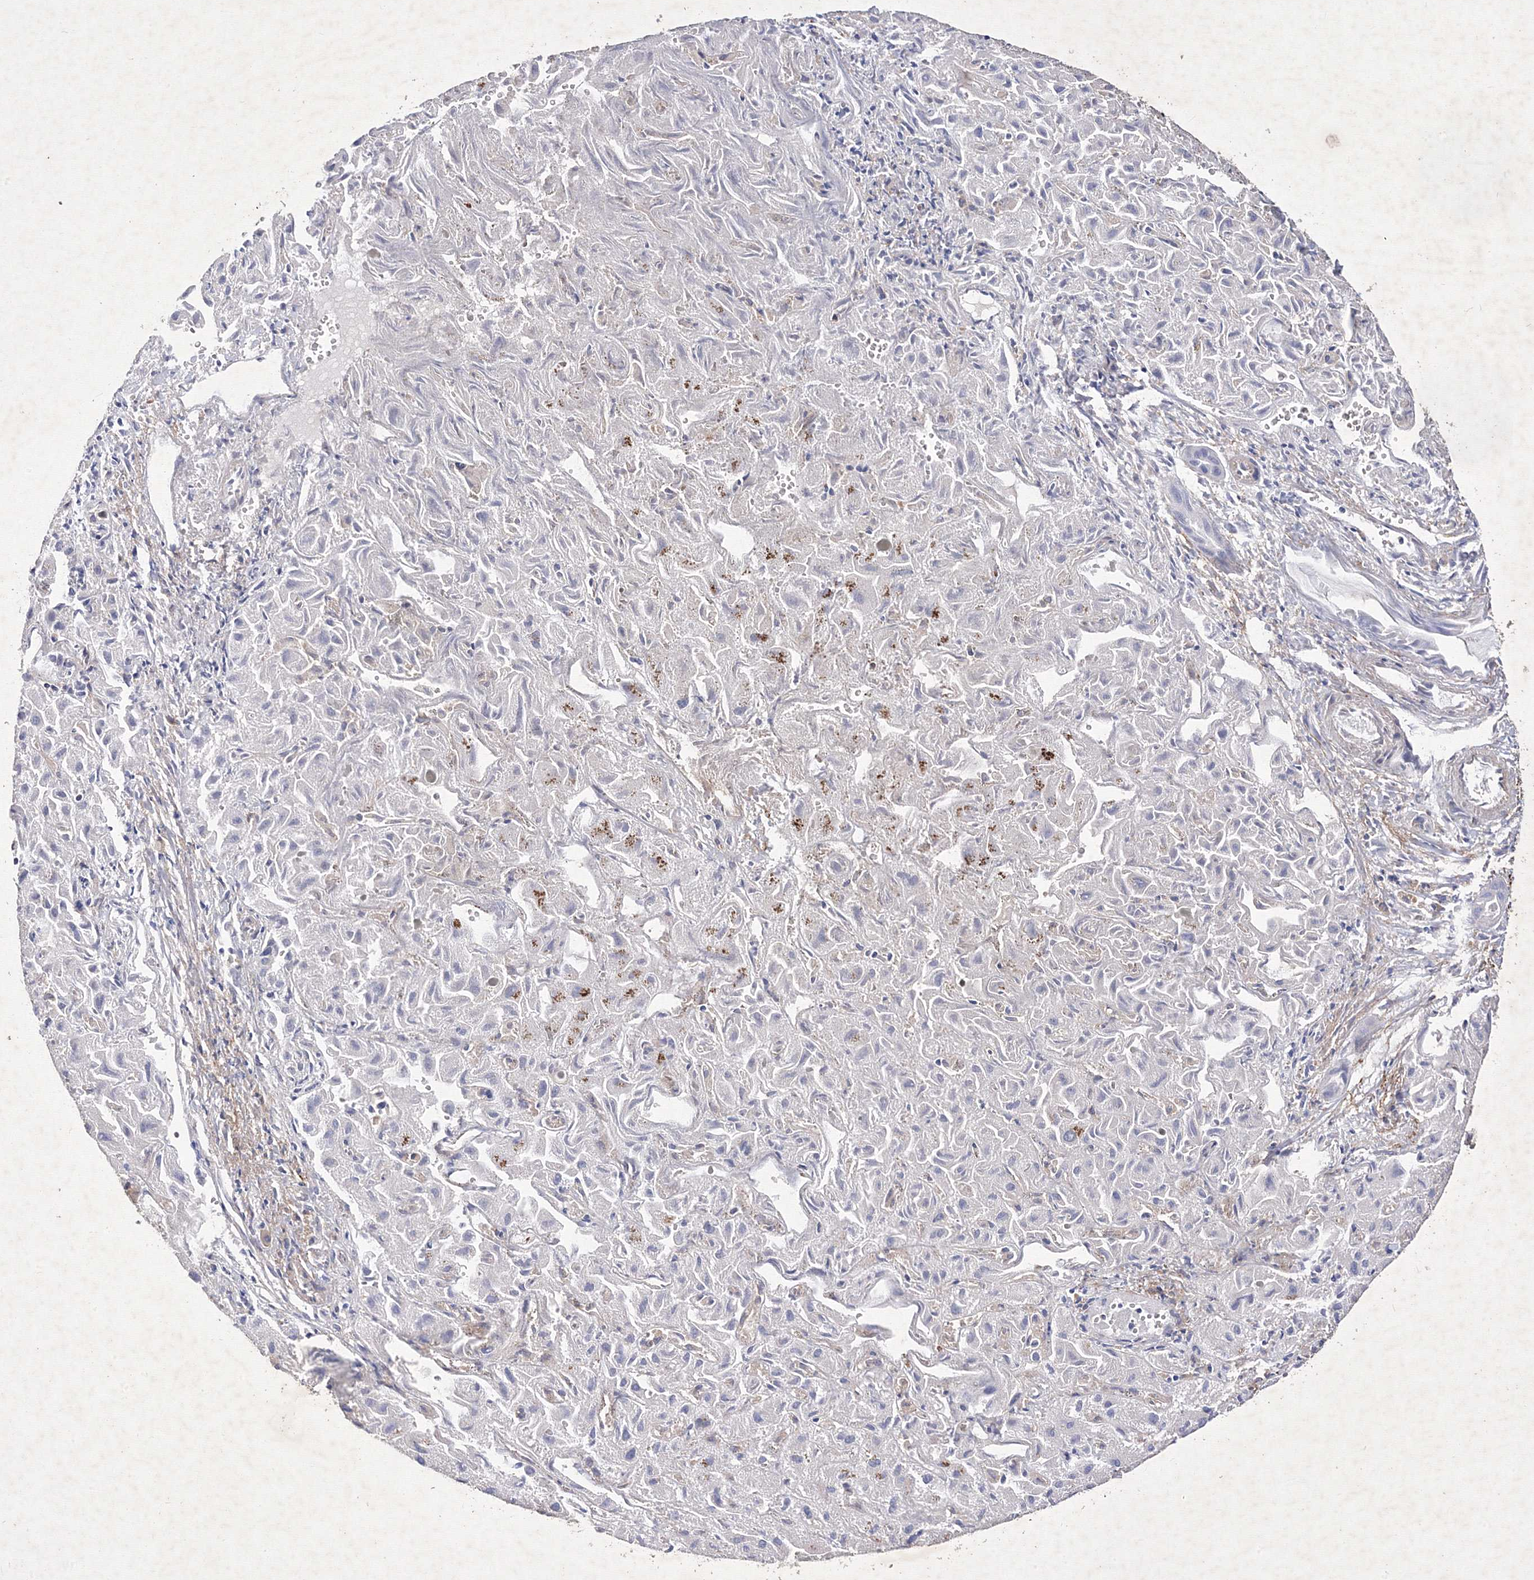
{"staining": {"intensity": "negative", "quantity": "none", "location": "none"}, "tissue": "liver cancer", "cell_type": "Tumor cells", "image_type": "cancer", "snomed": [{"axis": "morphology", "description": "Cholangiocarcinoma"}, {"axis": "topography", "description": "Liver"}], "caption": "Immunohistochemistry image of neoplastic tissue: human liver cancer (cholangiocarcinoma) stained with DAB (3,3'-diaminobenzidine) exhibits no significant protein positivity in tumor cells.", "gene": "SNX18", "patient": {"sex": "female", "age": 52}}